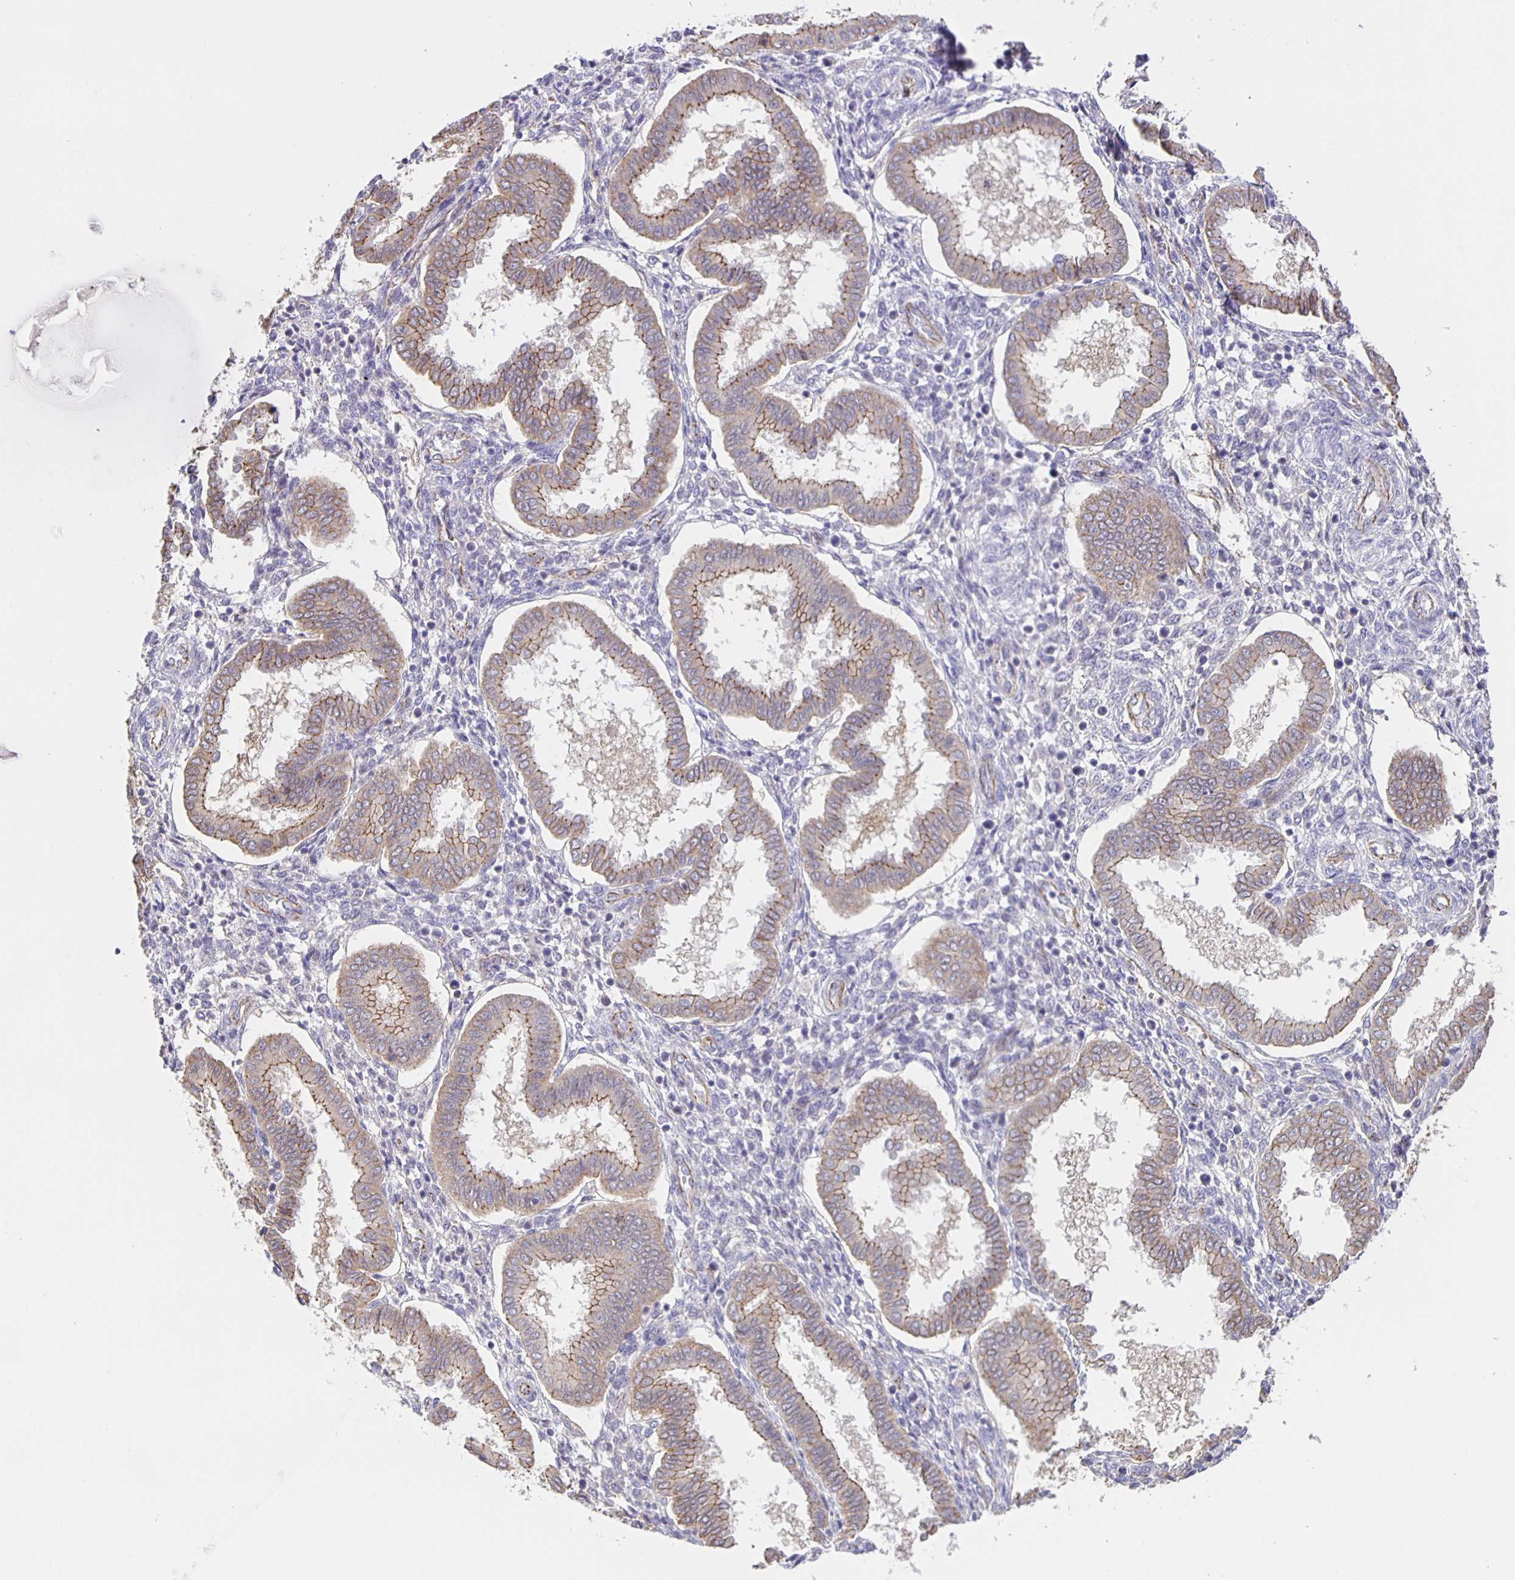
{"staining": {"intensity": "negative", "quantity": "none", "location": "none"}, "tissue": "endometrium", "cell_type": "Cells in endometrial stroma", "image_type": "normal", "snomed": [{"axis": "morphology", "description": "Normal tissue, NOS"}, {"axis": "topography", "description": "Endometrium"}], "caption": "A high-resolution image shows IHC staining of normal endometrium, which reveals no significant expression in cells in endometrial stroma. The staining was performed using DAB to visualize the protein expression in brown, while the nuclei were stained in blue with hematoxylin (Magnification: 20x).", "gene": "JMJD4", "patient": {"sex": "female", "age": 24}}